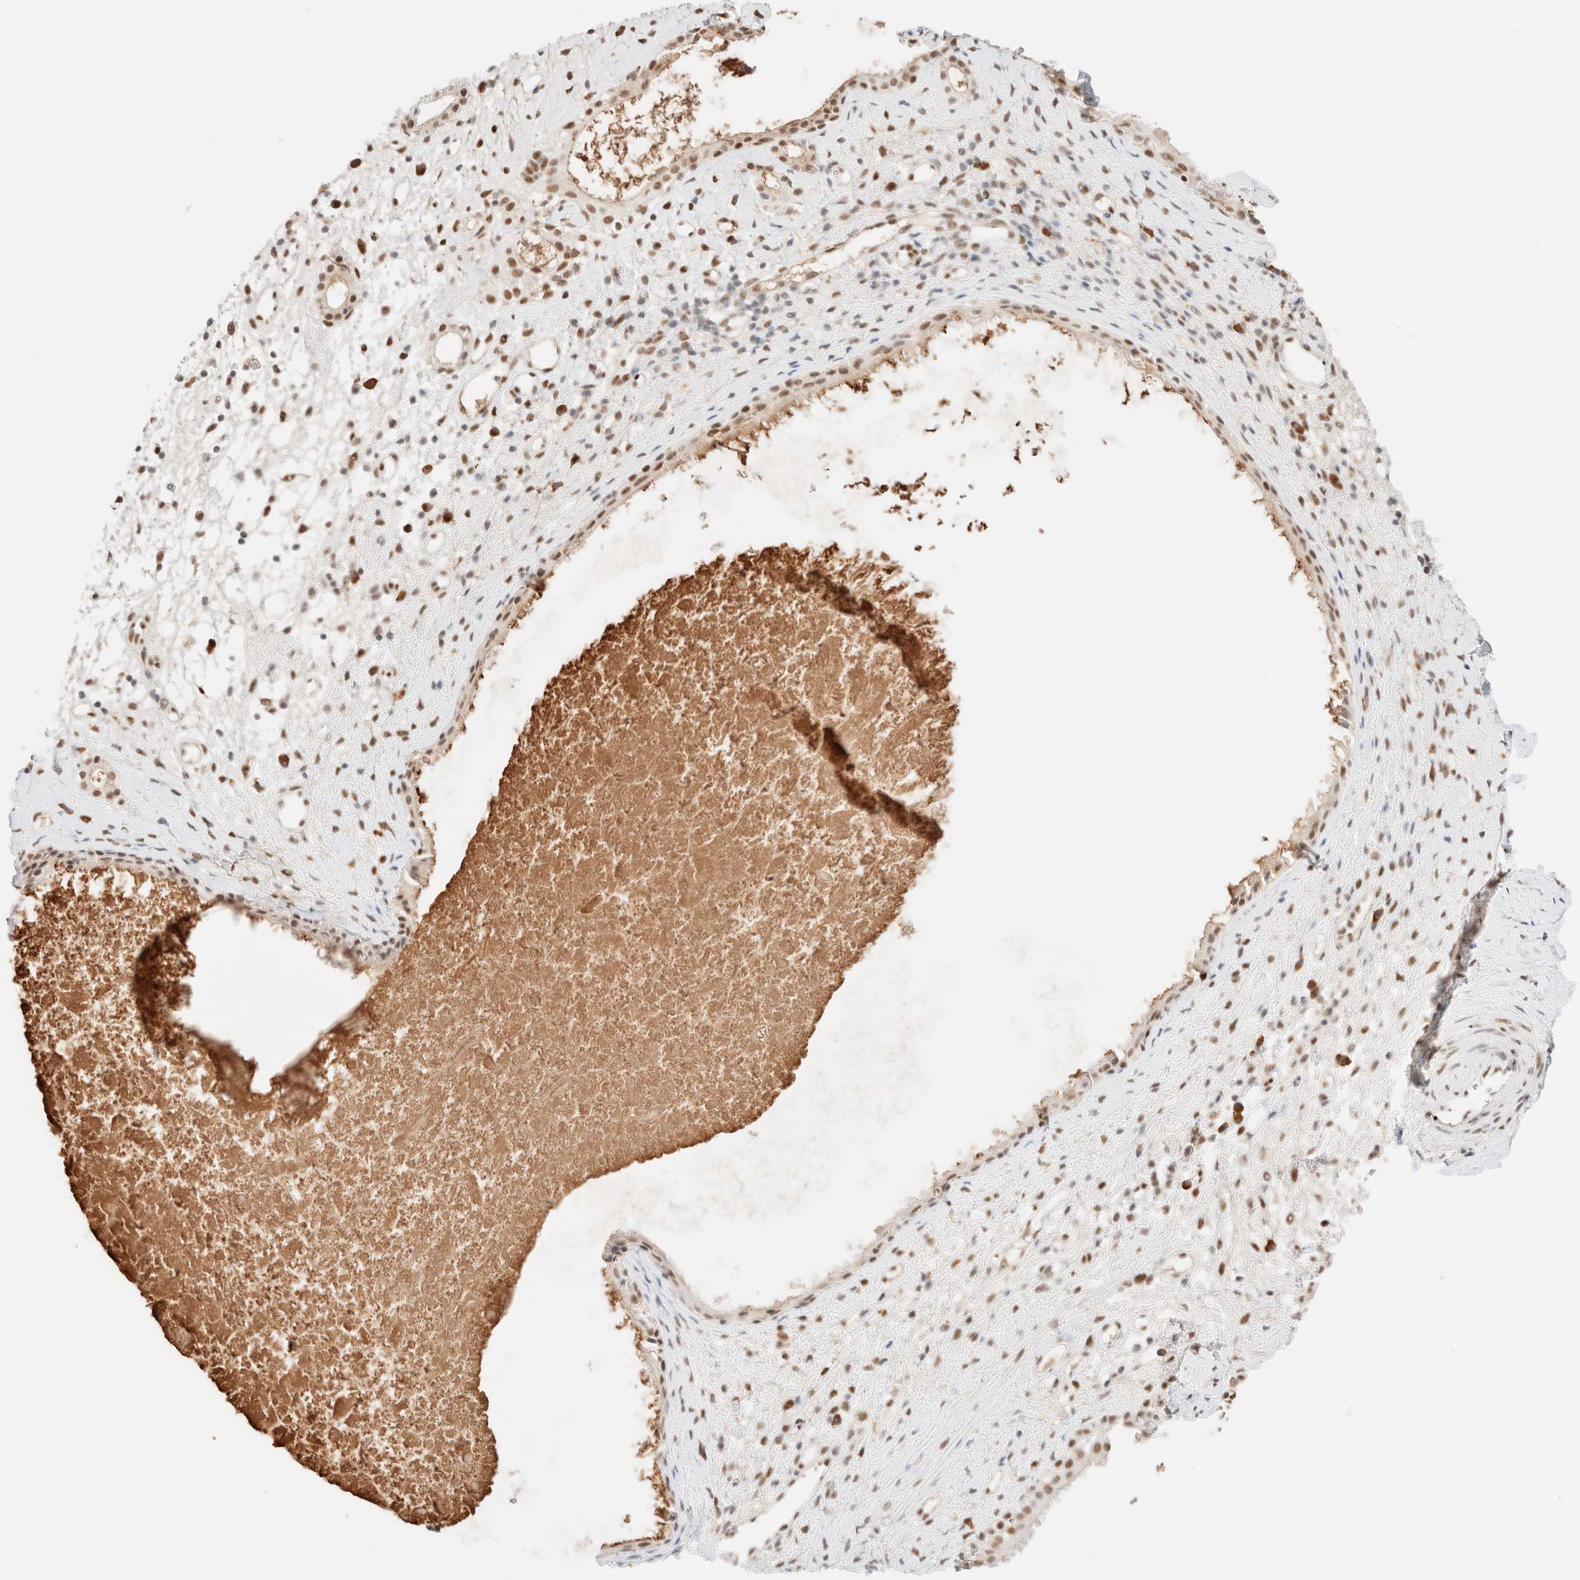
{"staining": {"intensity": "moderate", "quantity": ">75%", "location": "nuclear"}, "tissue": "nasopharynx", "cell_type": "Respiratory epithelial cells", "image_type": "normal", "snomed": [{"axis": "morphology", "description": "Normal tissue, NOS"}, {"axis": "topography", "description": "Nasopharynx"}], "caption": "IHC (DAB) staining of unremarkable human nasopharynx displays moderate nuclear protein positivity in about >75% of respiratory epithelial cells.", "gene": "CIC", "patient": {"sex": "male", "age": 22}}